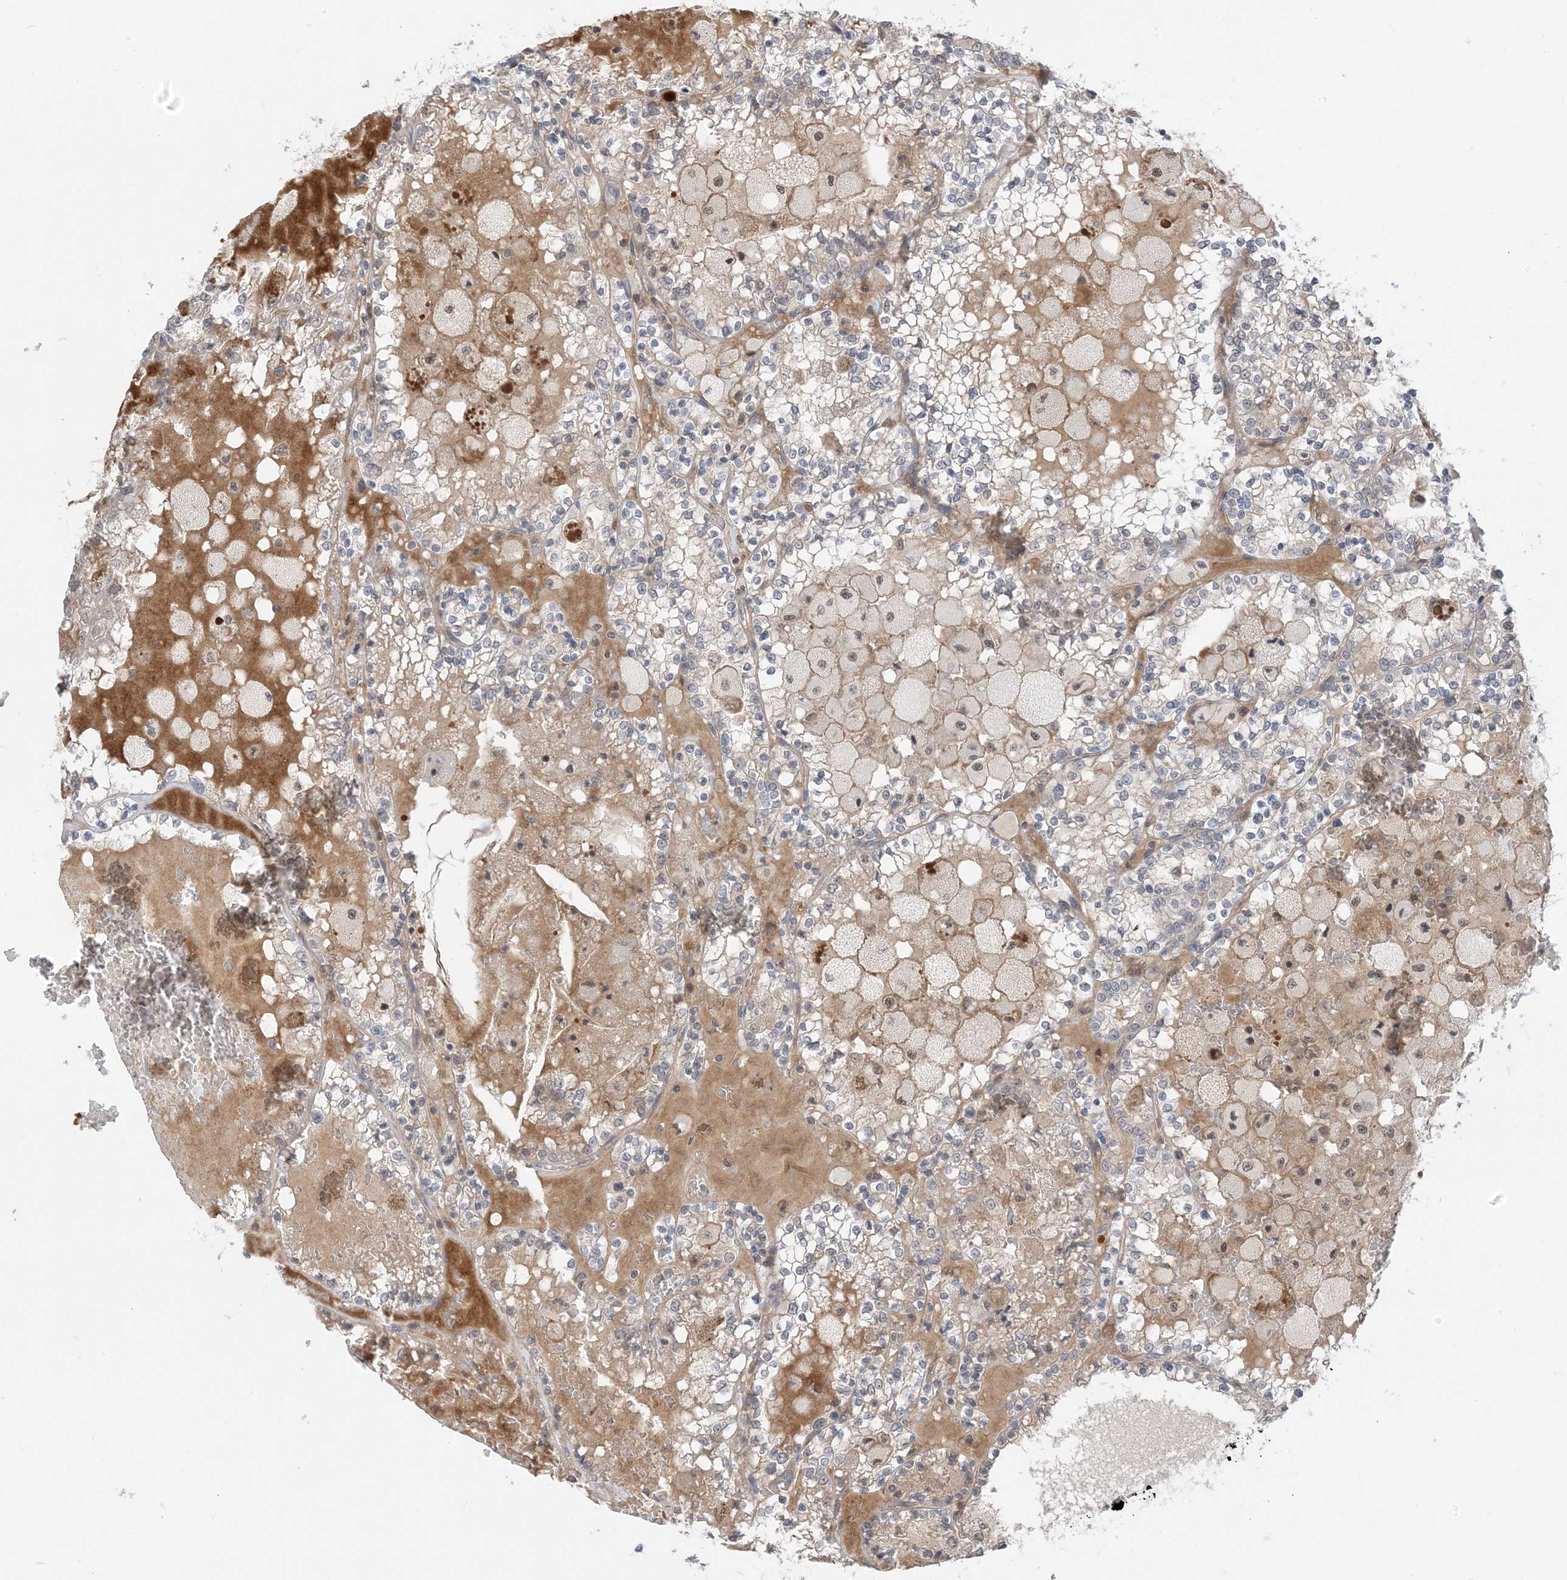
{"staining": {"intensity": "negative", "quantity": "none", "location": "none"}, "tissue": "renal cancer", "cell_type": "Tumor cells", "image_type": "cancer", "snomed": [{"axis": "morphology", "description": "Adenocarcinoma, NOS"}, {"axis": "topography", "description": "Kidney"}], "caption": "Renal adenocarcinoma stained for a protein using IHC demonstrates no expression tumor cells.", "gene": "WDR26", "patient": {"sex": "female", "age": 56}}